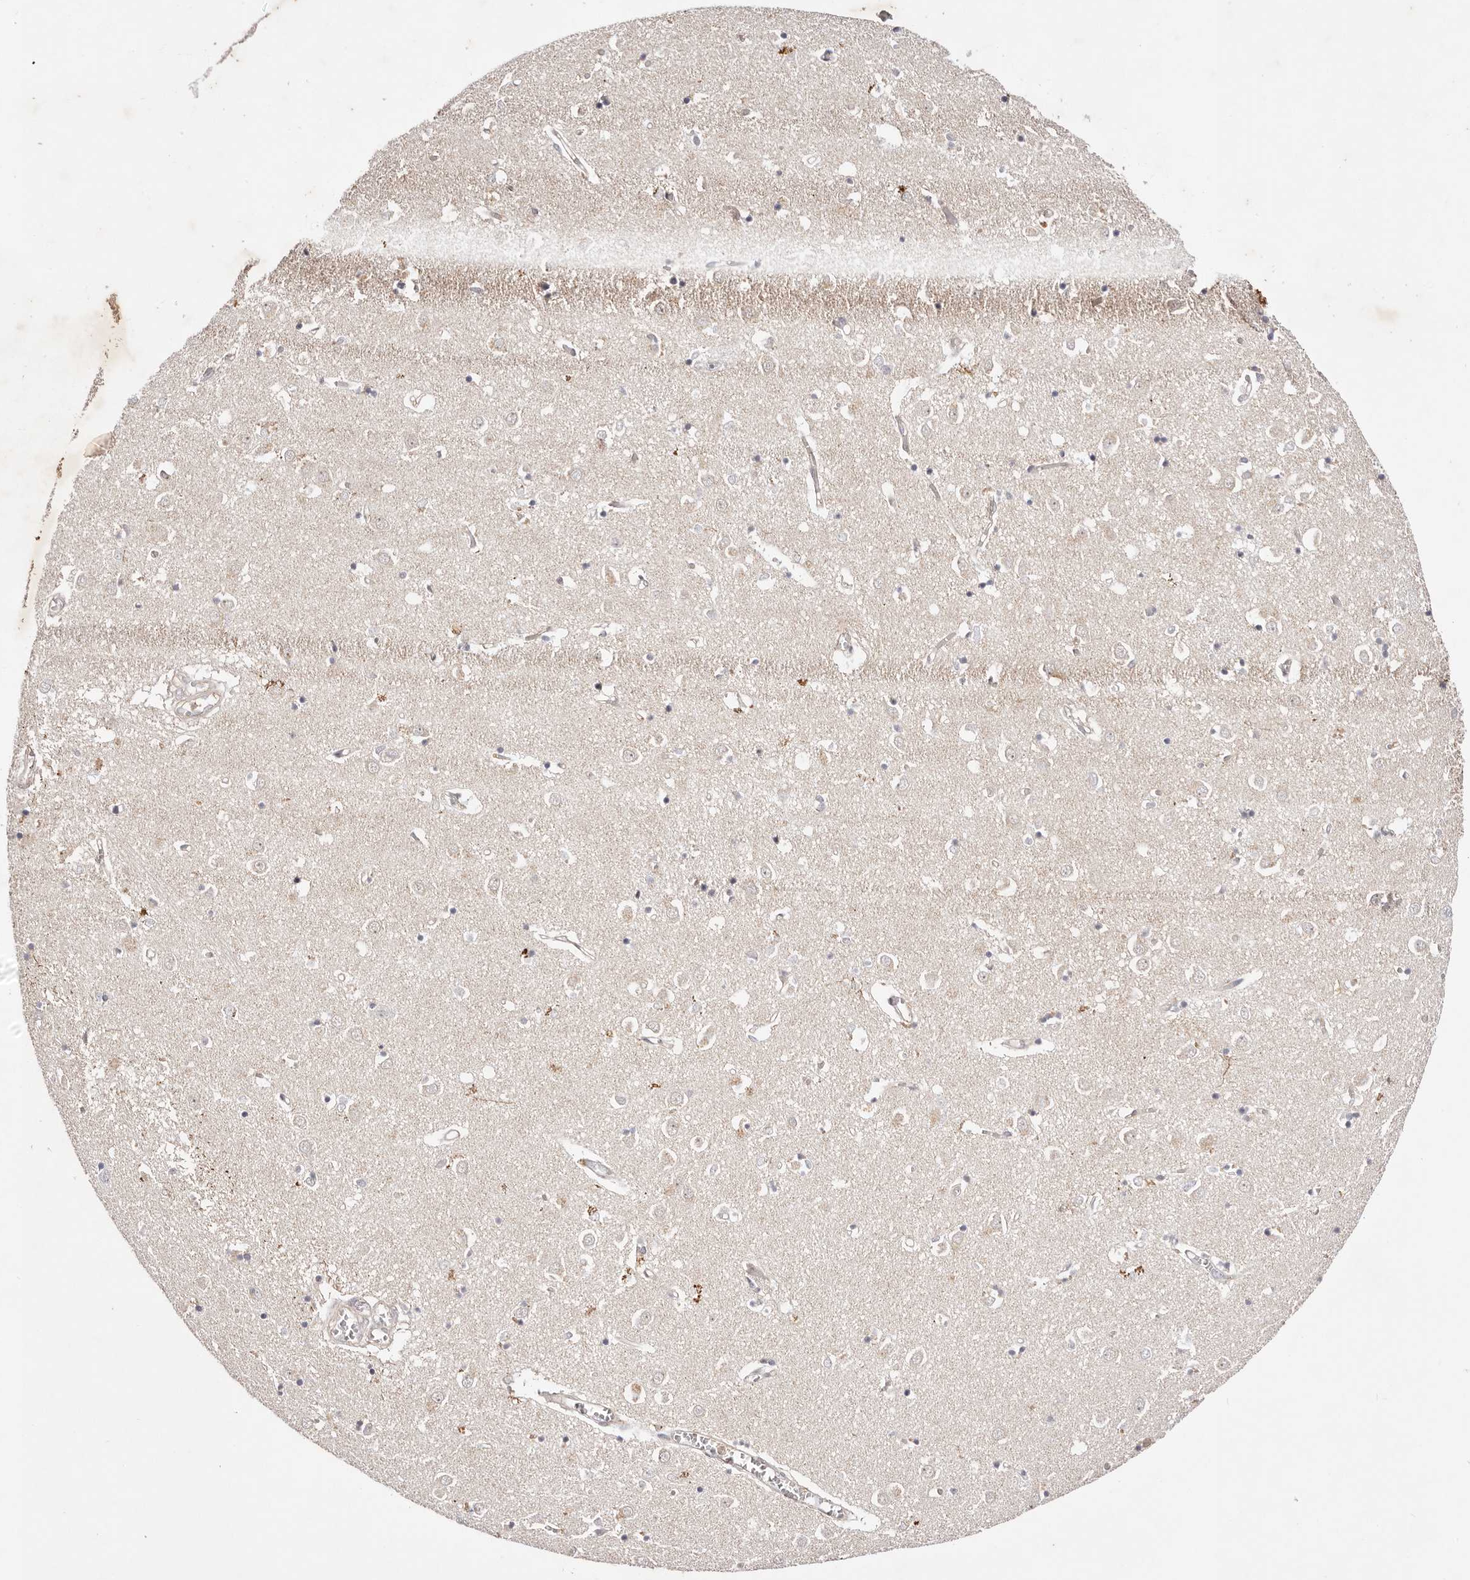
{"staining": {"intensity": "negative", "quantity": "none", "location": "none"}, "tissue": "caudate", "cell_type": "Glial cells", "image_type": "normal", "snomed": [{"axis": "morphology", "description": "Normal tissue, NOS"}, {"axis": "topography", "description": "Lateral ventricle wall"}], "caption": "A photomicrograph of human caudate is negative for staining in glial cells.", "gene": "SLC35B2", "patient": {"sex": "male", "age": 70}}